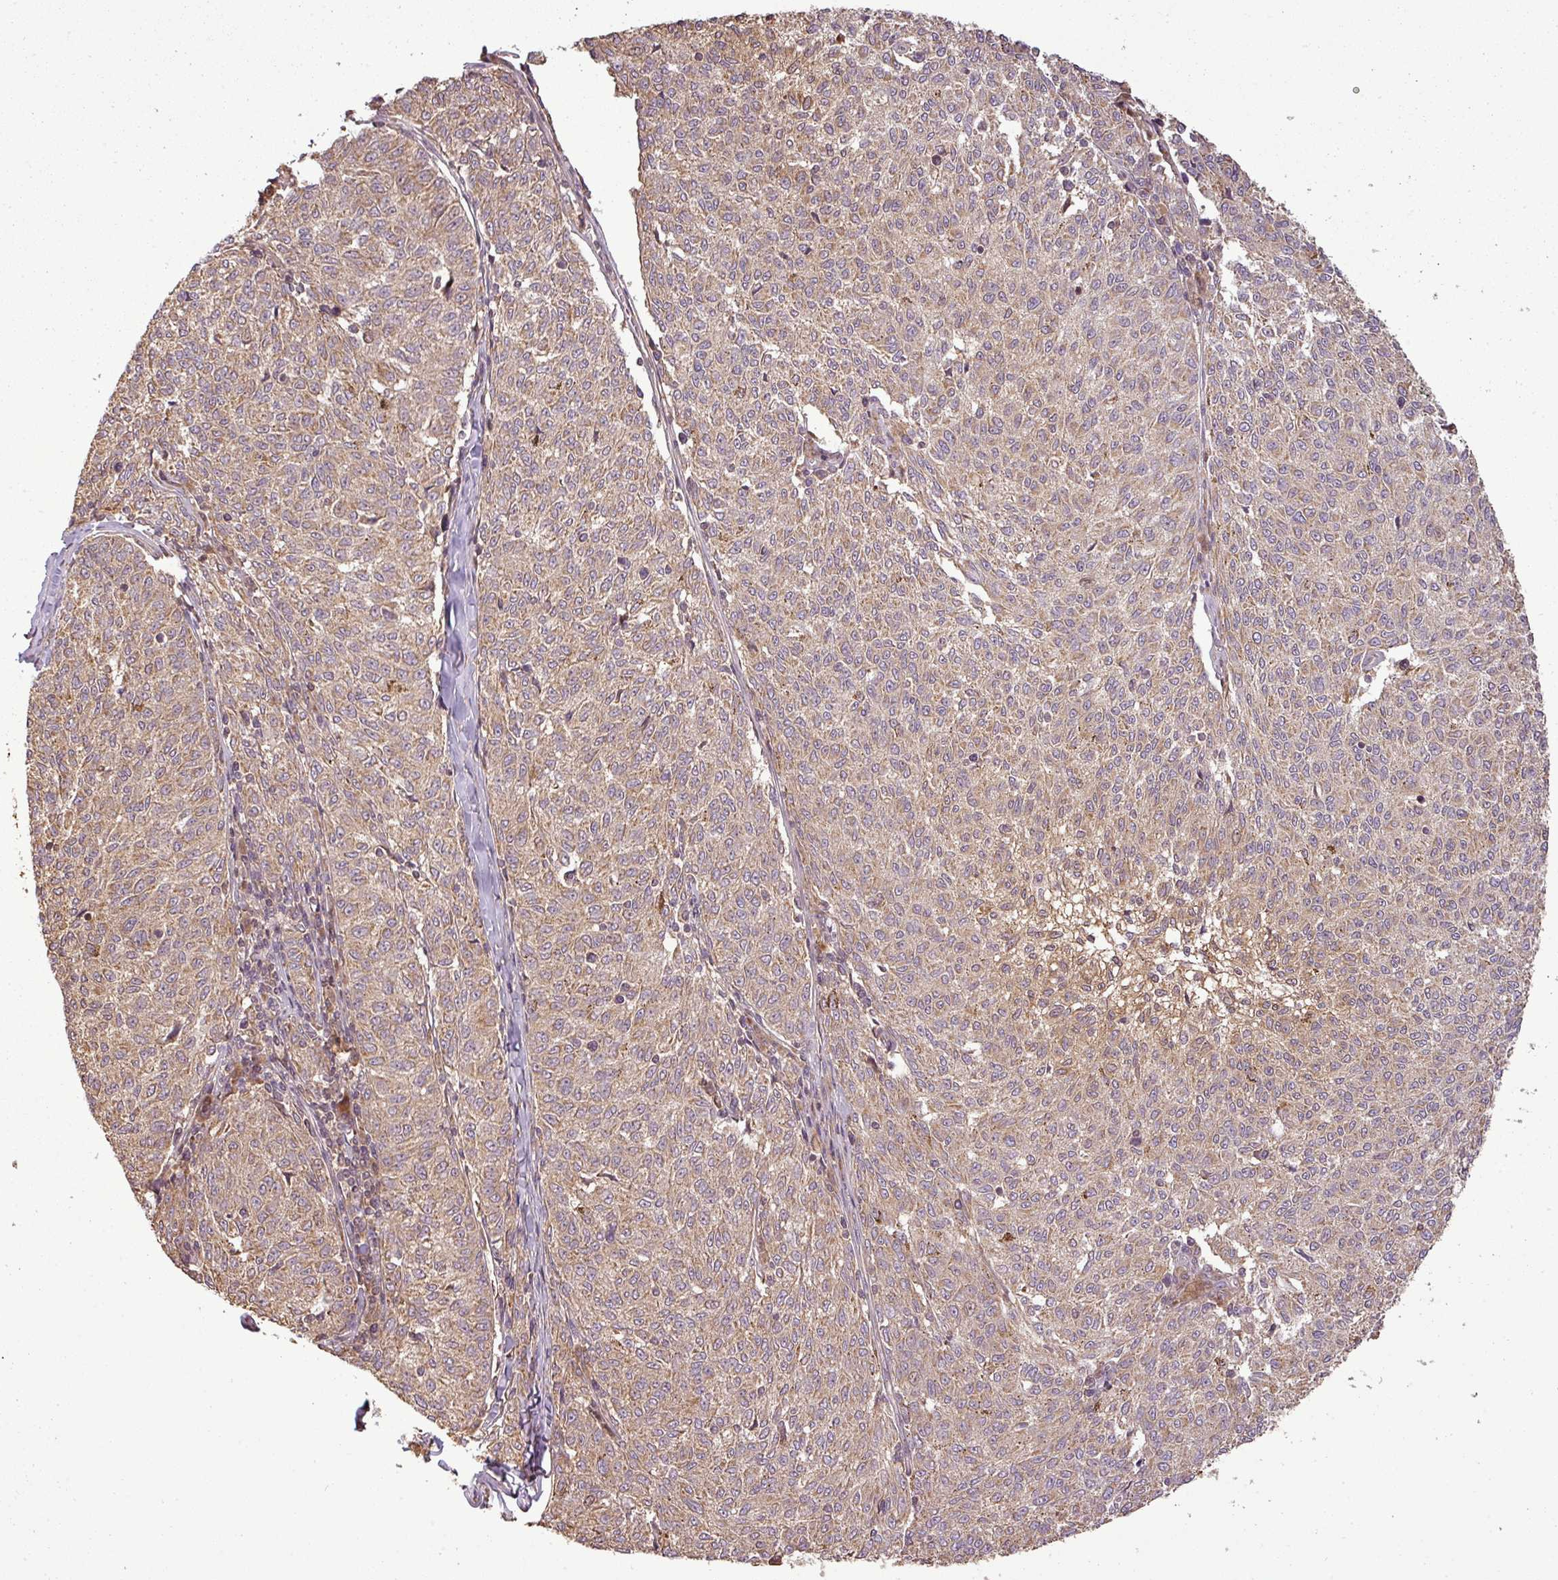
{"staining": {"intensity": "moderate", "quantity": ">75%", "location": "cytoplasmic/membranous"}, "tissue": "melanoma", "cell_type": "Tumor cells", "image_type": "cancer", "snomed": [{"axis": "morphology", "description": "Malignant melanoma, NOS"}, {"axis": "topography", "description": "Skin"}], "caption": "Melanoma tissue shows moderate cytoplasmic/membranous expression in approximately >75% of tumor cells", "gene": "FAIM", "patient": {"sex": "female", "age": 72}}